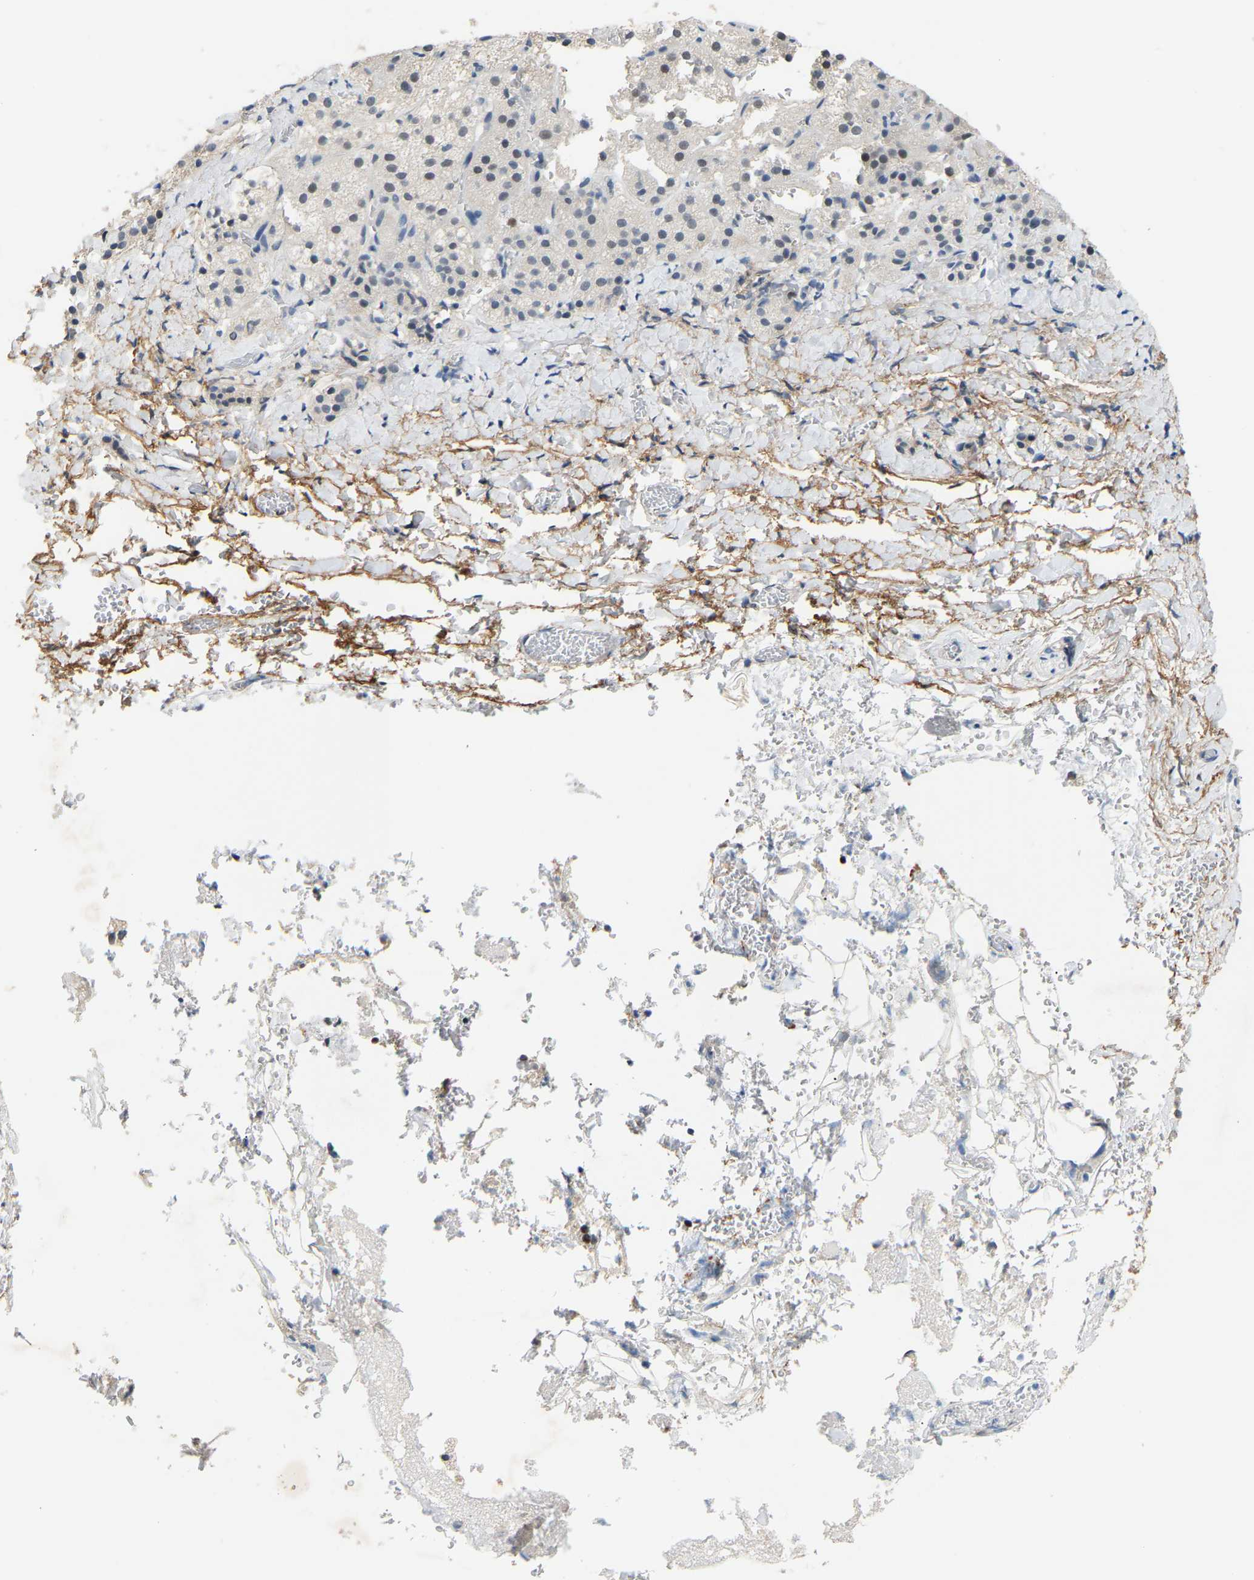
{"staining": {"intensity": "moderate", "quantity": "<25%", "location": "nuclear"}, "tissue": "adrenal gland", "cell_type": "Glandular cells", "image_type": "normal", "snomed": [{"axis": "morphology", "description": "Normal tissue, NOS"}, {"axis": "topography", "description": "Adrenal gland"}], "caption": "This is a photomicrograph of immunohistochemistry staining of benign adrenal gland, which shows moderate positivity in the nuclear of glandular cells.", "gene": "RBM15", "patient": {"sex": "female", "age": 44}}